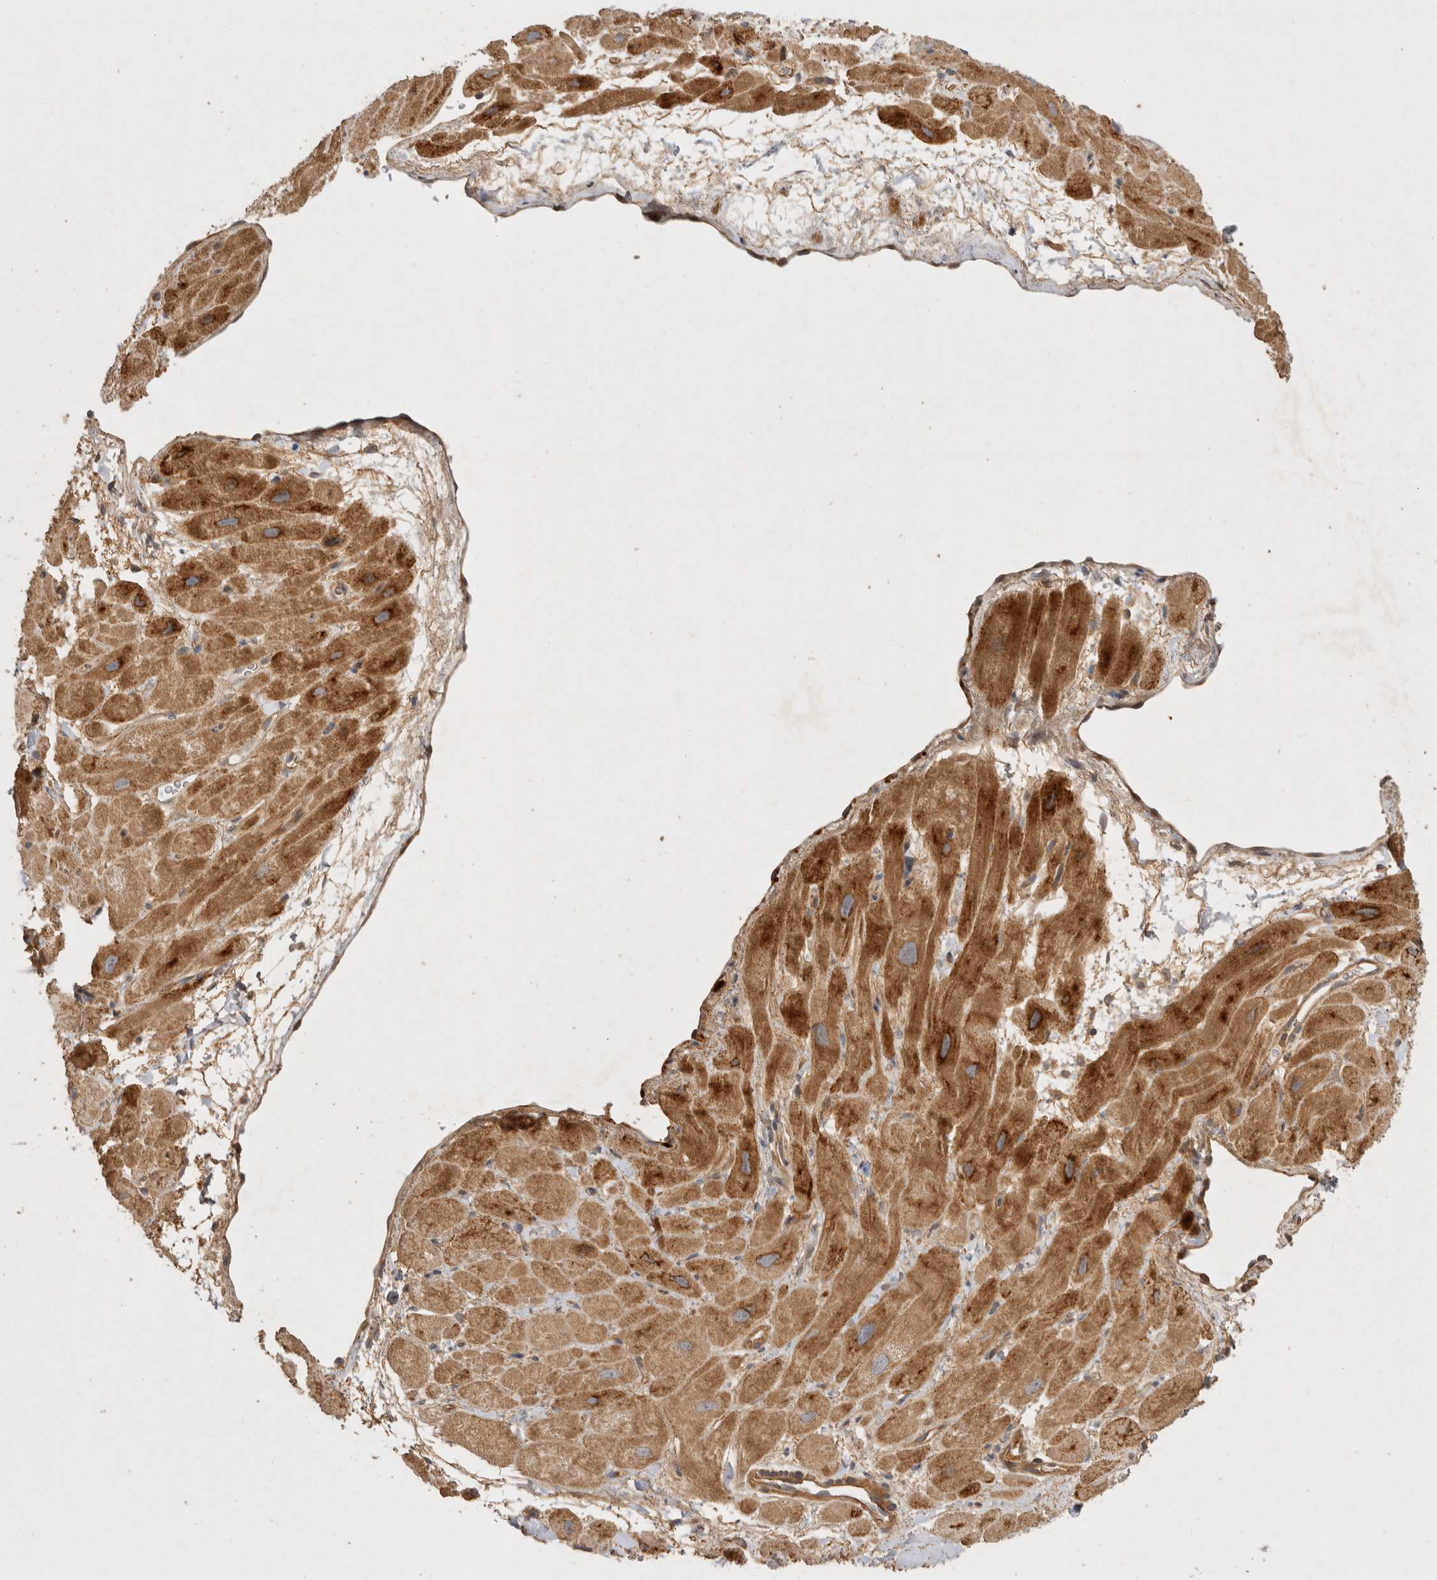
{"staining": {"intensity": "moderate", "quantity": "25%-75%", "location": "cytoplasmic/membranous"}, "tissue": "heart muscle", "cell_type": "Cardiomyocytes", "image_type": "normal", "snomed": [{"axis": "morphology", "description": "Normal tissue, NOS"}, {"axis": "topography", "description": "Heart"}], "caption": "Brown immunohistochemical staining in unremarkable human heart muscle exhibits moderate cytoplasmic/membranous staining in approximately 25%-75% of cardiomyocytes.", "gene": "PPP1R42", "patient": {"sex": "male", "age": 49}}